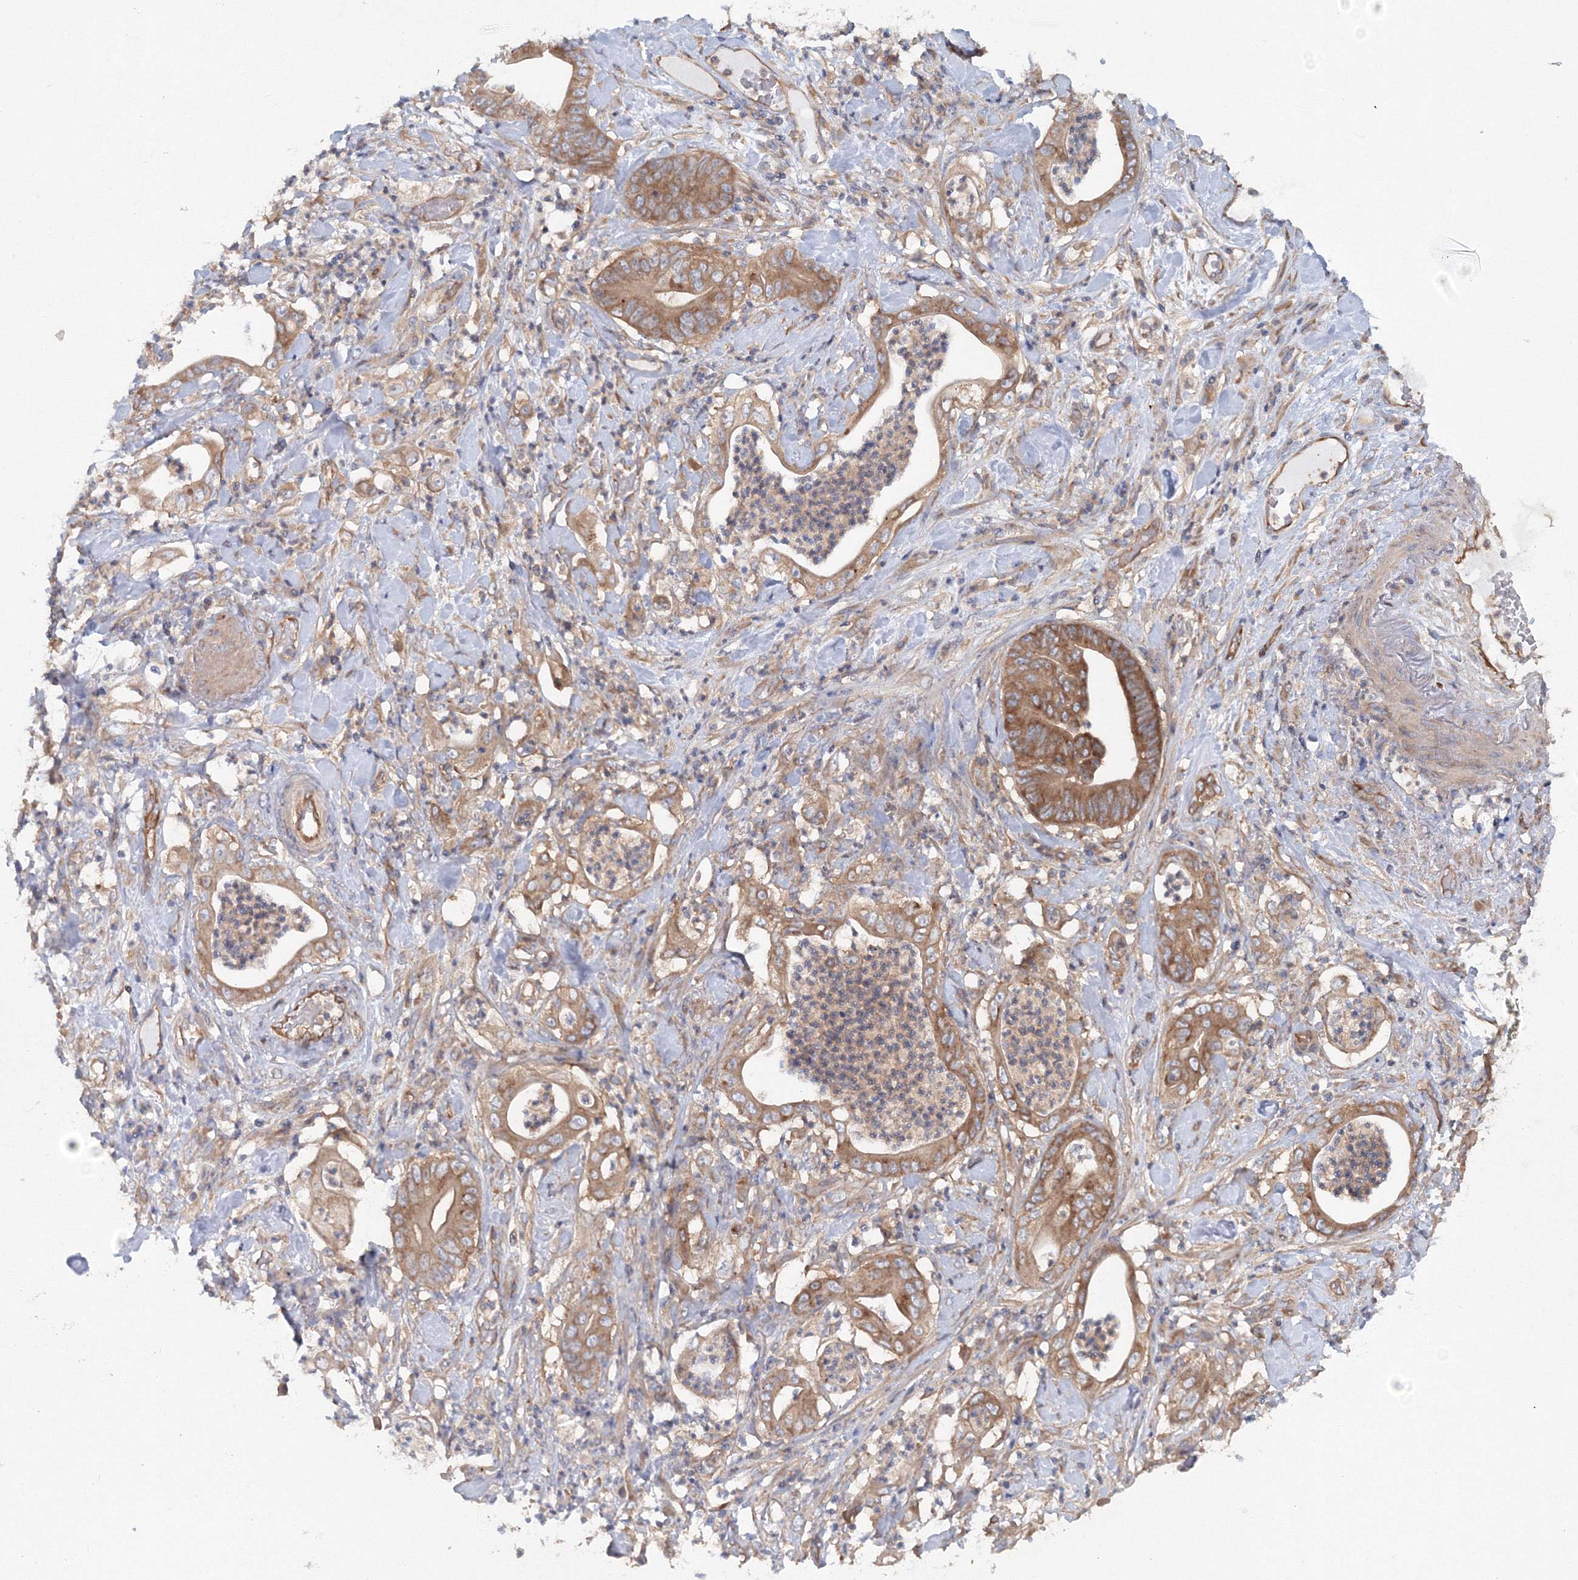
{"staining": {"intensity": "moderate", "quantity": ">75%", "location": "cytoplasmic/membranous"}, "tissue": "stomach cancer", "cell_type": "Tumor cells", "image_type": "cancer", "snomed": [{"axis": "morphology", "description": "Adenocarcinoma, NOS"}, {"axis": "topography", "description": "Stomach"}], "caption": "Protein staining demonstrates moderate cytoplasmic/membranous expression in about >75% of tumor cells in stomach adenocarcinoma.", "gene": "EXOC1", "patient": {"sex": "female", "age": 73}}